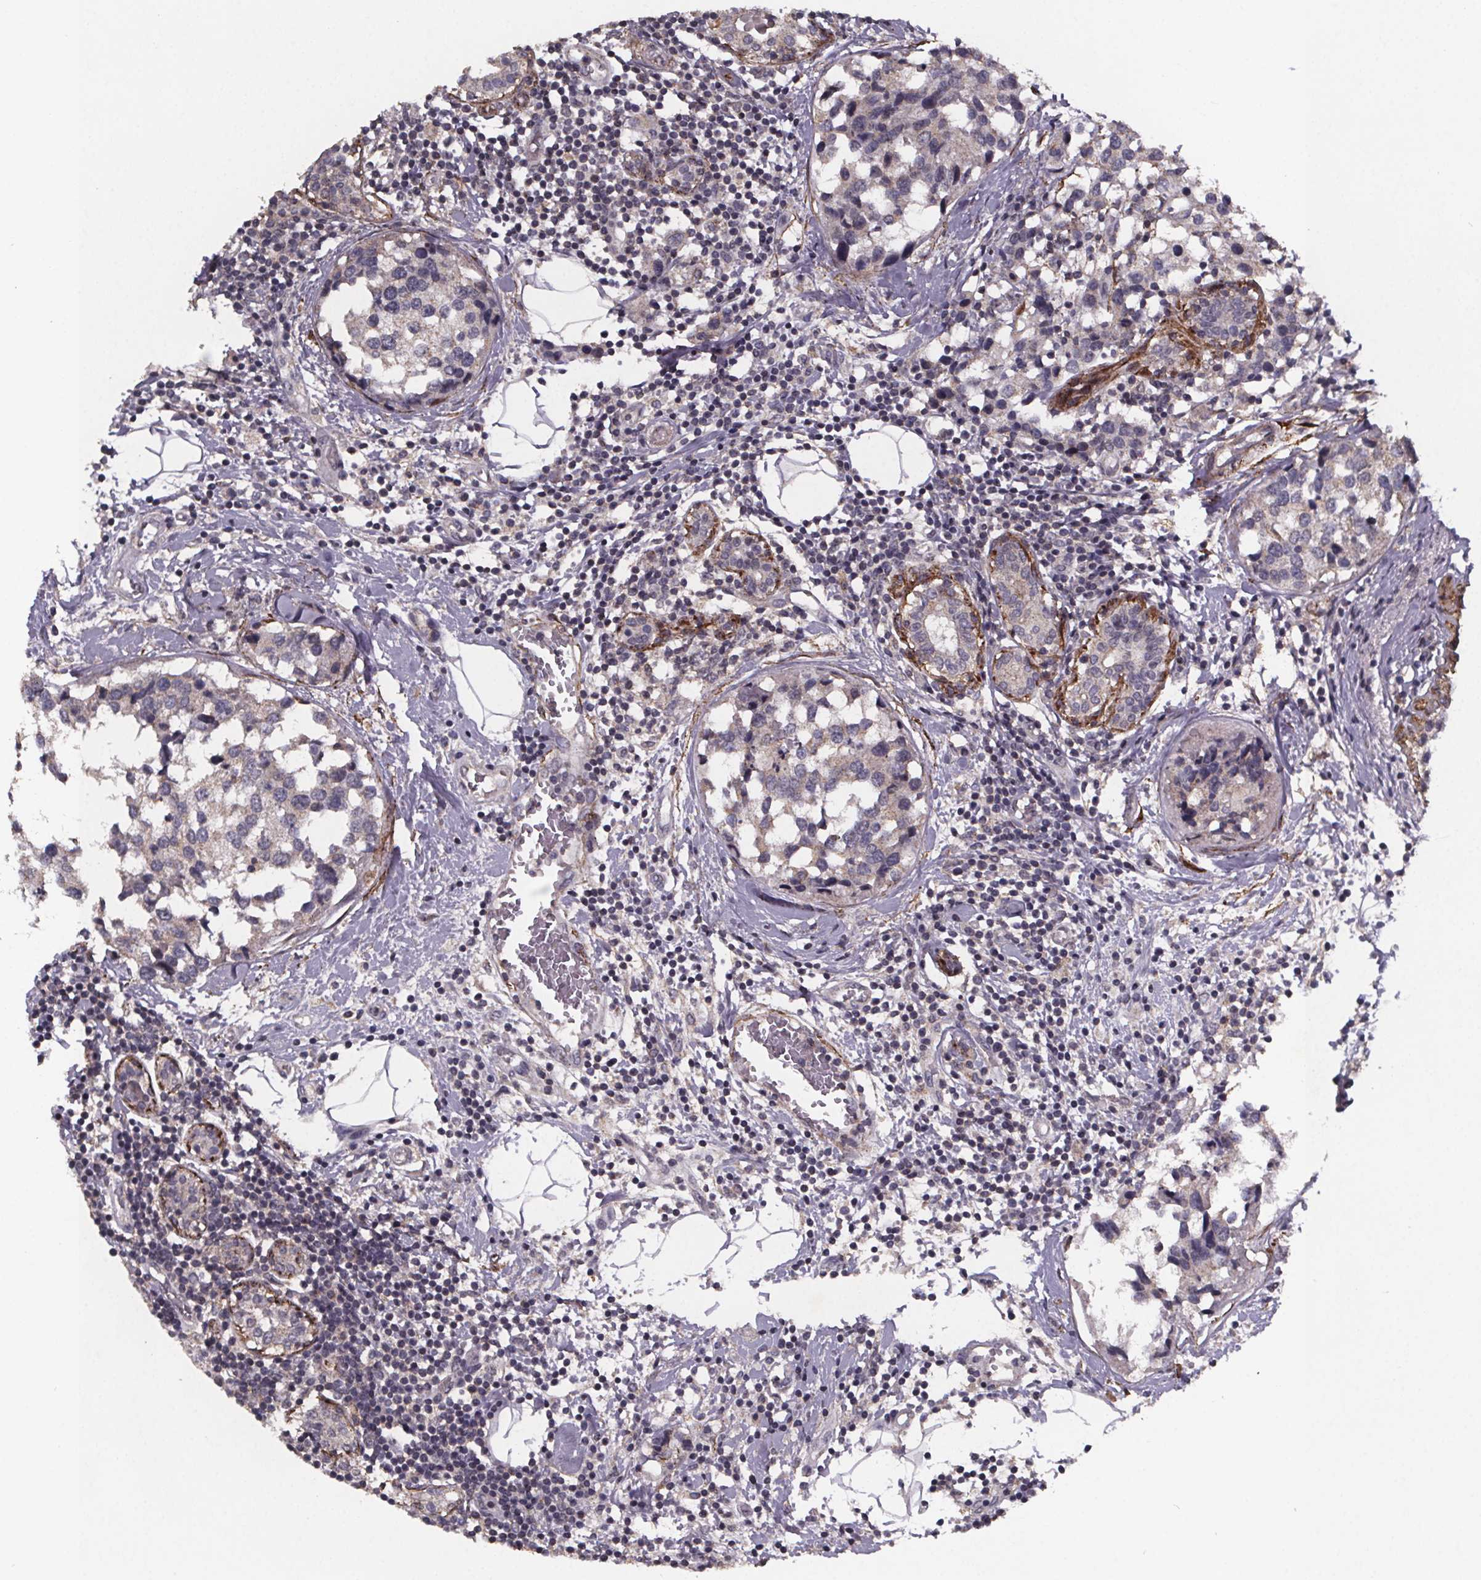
{"staining": {"intensity": "weak", "quantity": "<25%", "location": "cytoplasmic/membranous"}, "tissue": "breast cancer", "cell_type": "Tumor cells", "image_type": "cancer", "snomed": [{"axis": "morphology", "description": "Lobular carcinoma"}, {"axis": "topography", "description": "Breast"}], "caption": "The immunohistochemistry histopathology image has no significant expression in tumor cells of lobular carcinoma (breast) tissue.", "gene": "PALLD", "patient": {"sex": "female", "age": 59}}